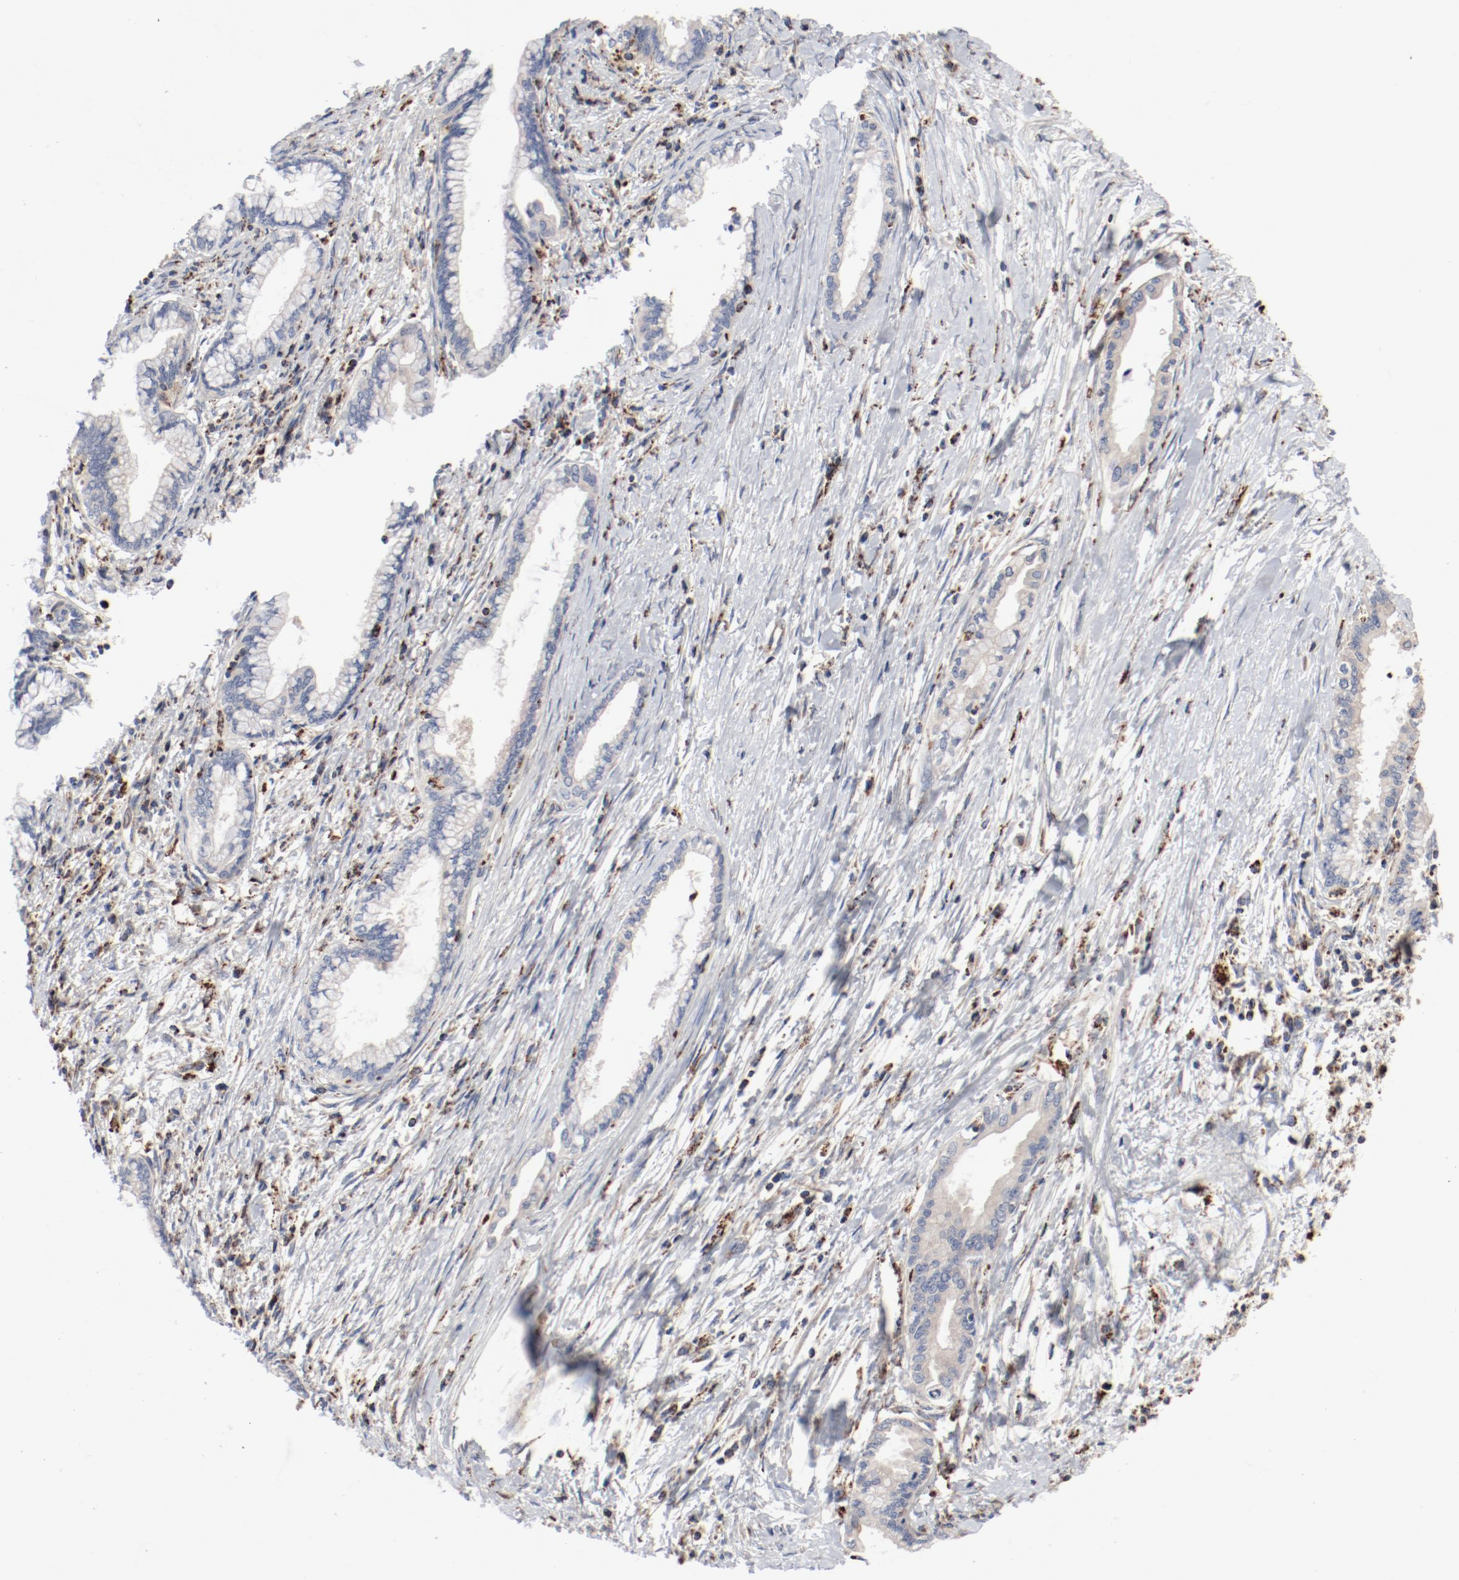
{"staining": {"intensity": "weak", "quantity": "25%-75%", "location": "cytoplasmic/membranous"}, "tissue": "pancreatic cancer", "cell_type": "Tumor cells", "image_type": "cancer", "snomed": [{"axis": "morphology", "description": "Adenocarcinoma, NOS"}, {"axis": "topography", "description": "Pancreas"}], "caption": "This photomicrograph displays immunohistochemistry staining of pancreatic adenocarcinoma, with low weak cytoplasmic/membranous expression in about 25%-75% of tumor cells.", "gene": "SETD3", "patient": {"sex": "female", "age": 64}}